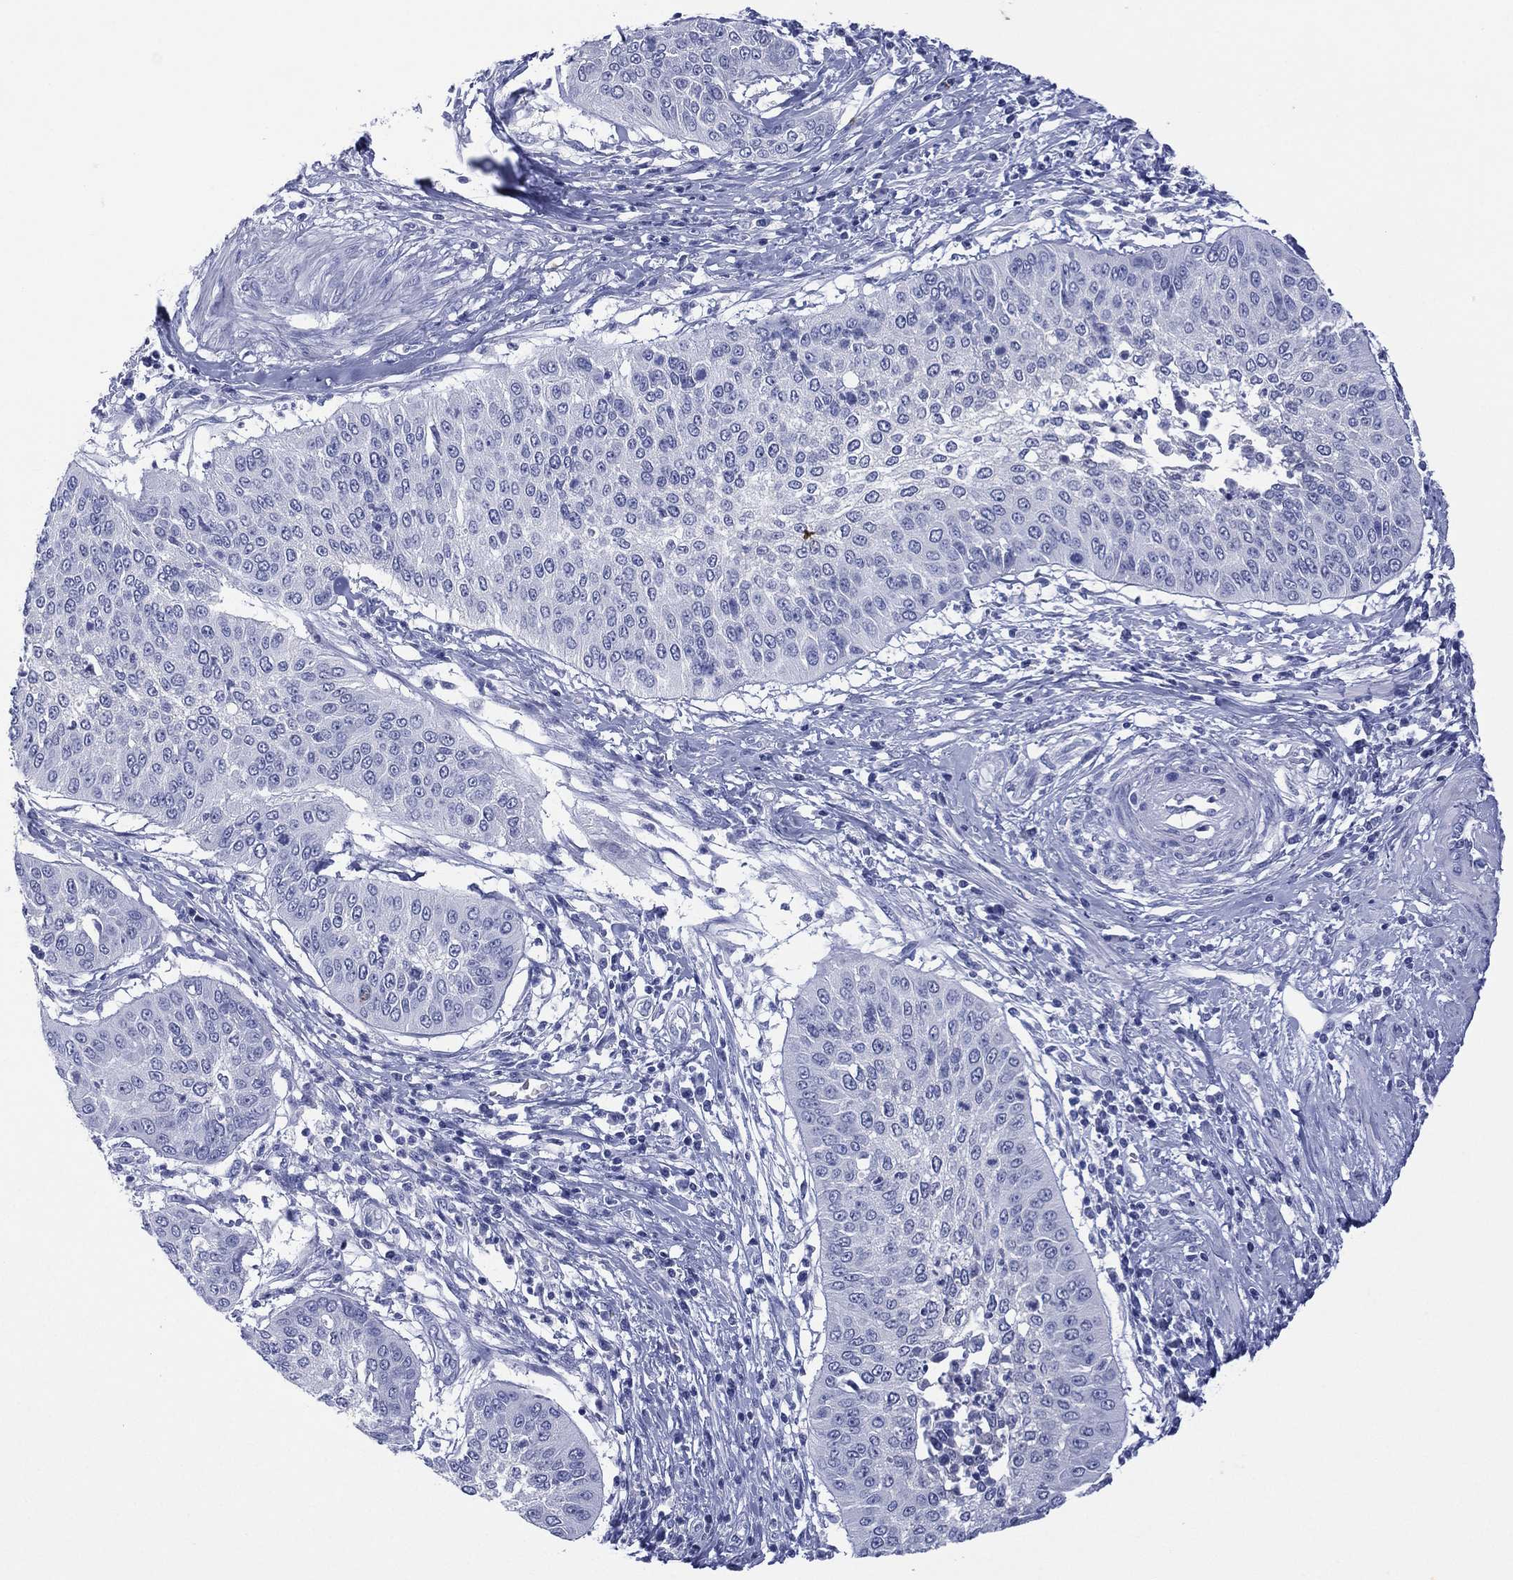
{"staining": {"intensity": "negative", "quantity": "none", "location": "none"}, "tissue": "cervical cancer", "cell_type": "Tumor cells", "image_type": "cancer", "snomed": [{"axis": "morphology", "description": "Normal tissue, NOS"}, {"axis": "morphology", "description": "Squamous cell carcinoma, NOS"}, {"axis": "topography", "description": "Cervix"}], "caption": "This histopathology image is of cervical cancer stained with immunohistochemistry to label a protein in brown with the nuclei are counter-stained blue. There is no staining in tumor cells.", "gene": "DSG1", "patient": {"sex": "female", "age": 39}}